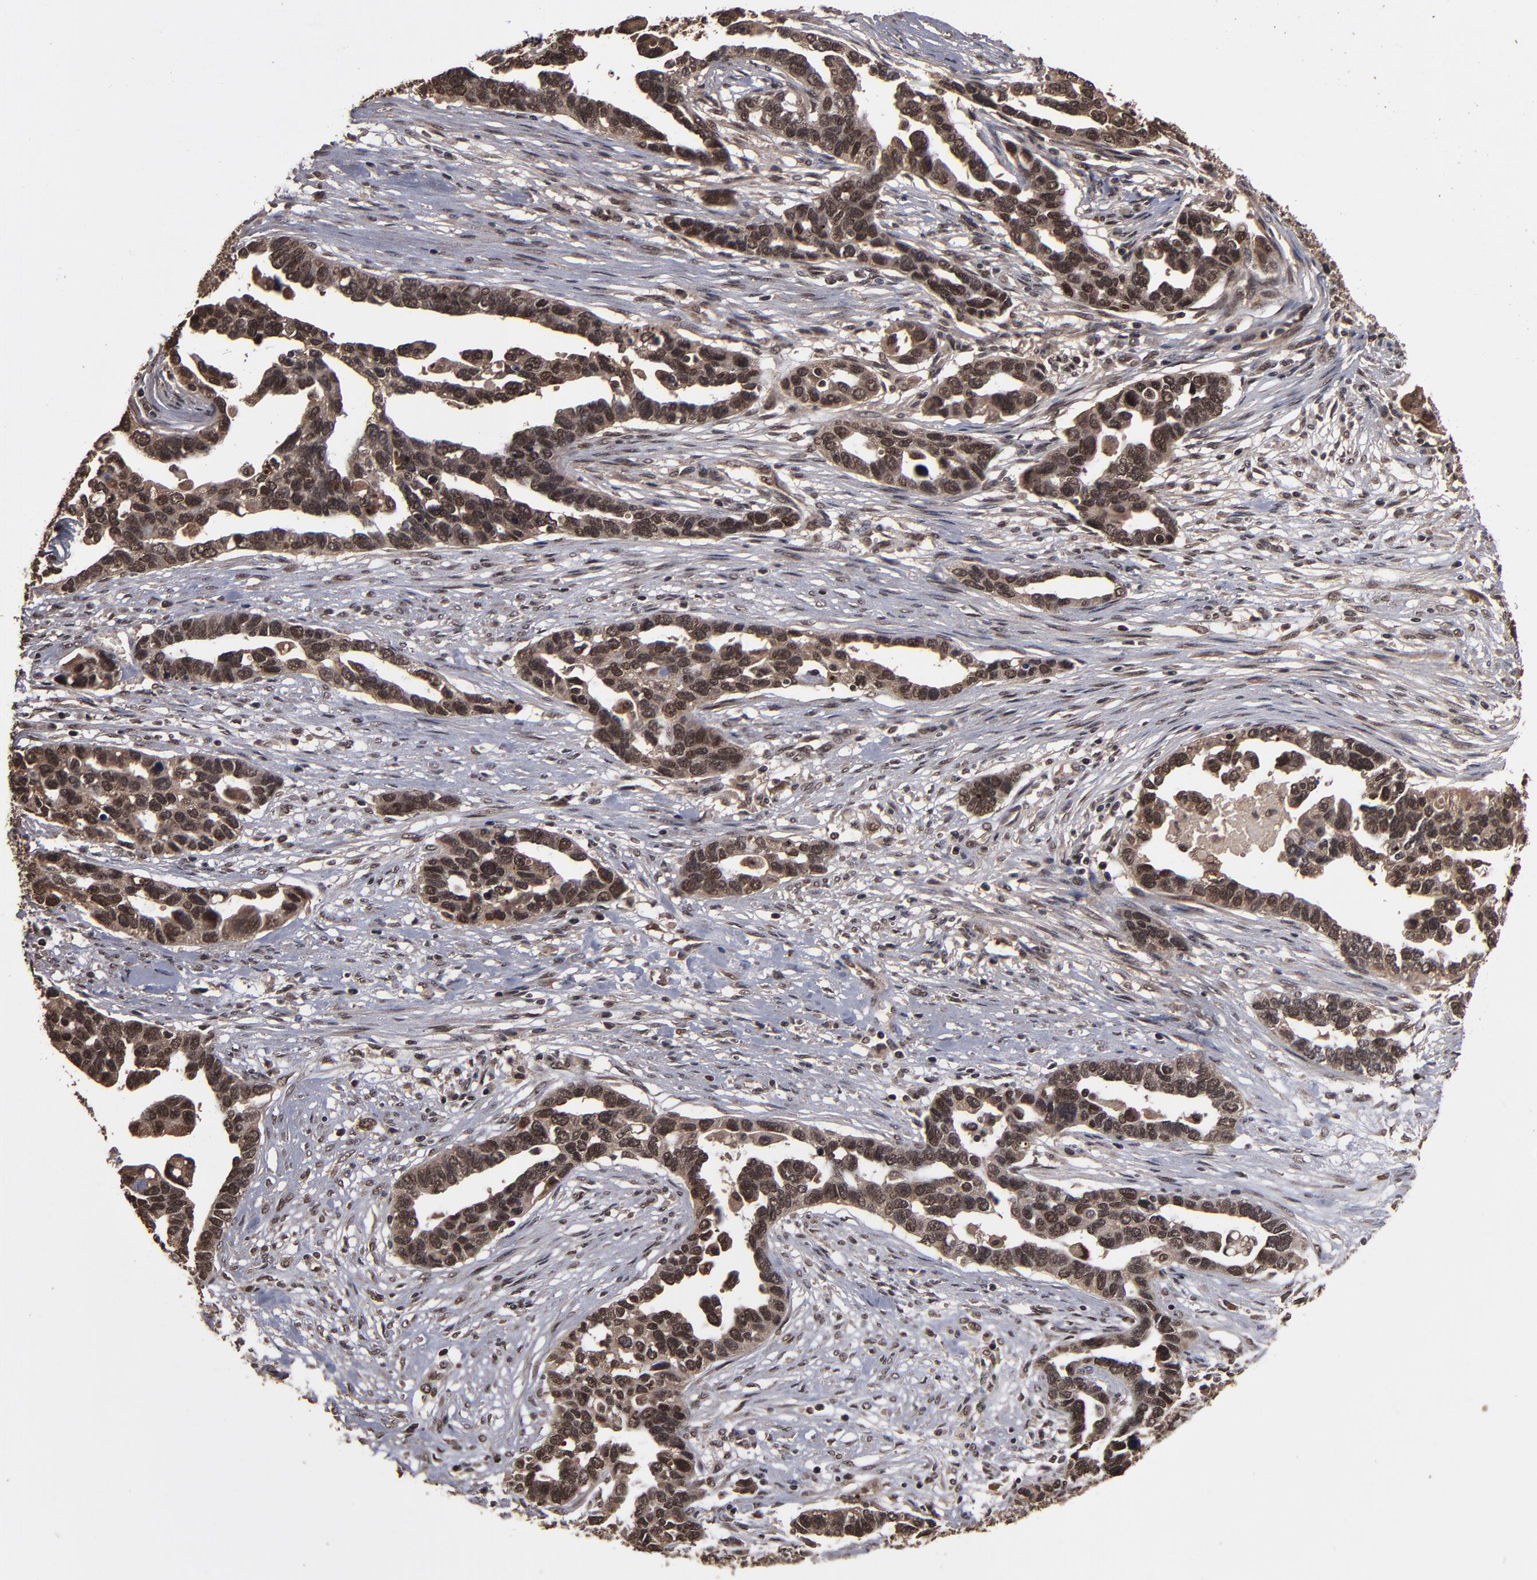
{"staining": {"intensity": "moderate", "quantity": ">75%", "location": "cytoplasmic/membranous,nuclear"}, "tissue": "ovarian cancer", "cell_type": "Tumor cells", "image_type": "cancer", "snomed": [{"axis": "morphology", "description": "Cystadenocarcinoma, serous, NOS"}, {"axis": "topography", "description": "Ovary"}], "caption": "Immunohistochemical staining of ovarian cancer (serous cystadenocarcinoma) displays moderate cytoplasmic/membranous and nuclear protein positivity in approximately >75% of tumor cells. The staining is performed using DAB (3,3'-diaminobenzidine) brown chromogen to label protein expression. The nuclei are counter-stained blue using hematoxylin.", "gene": "NXF2B", "patient": {"sex": "female", "age": 54}}